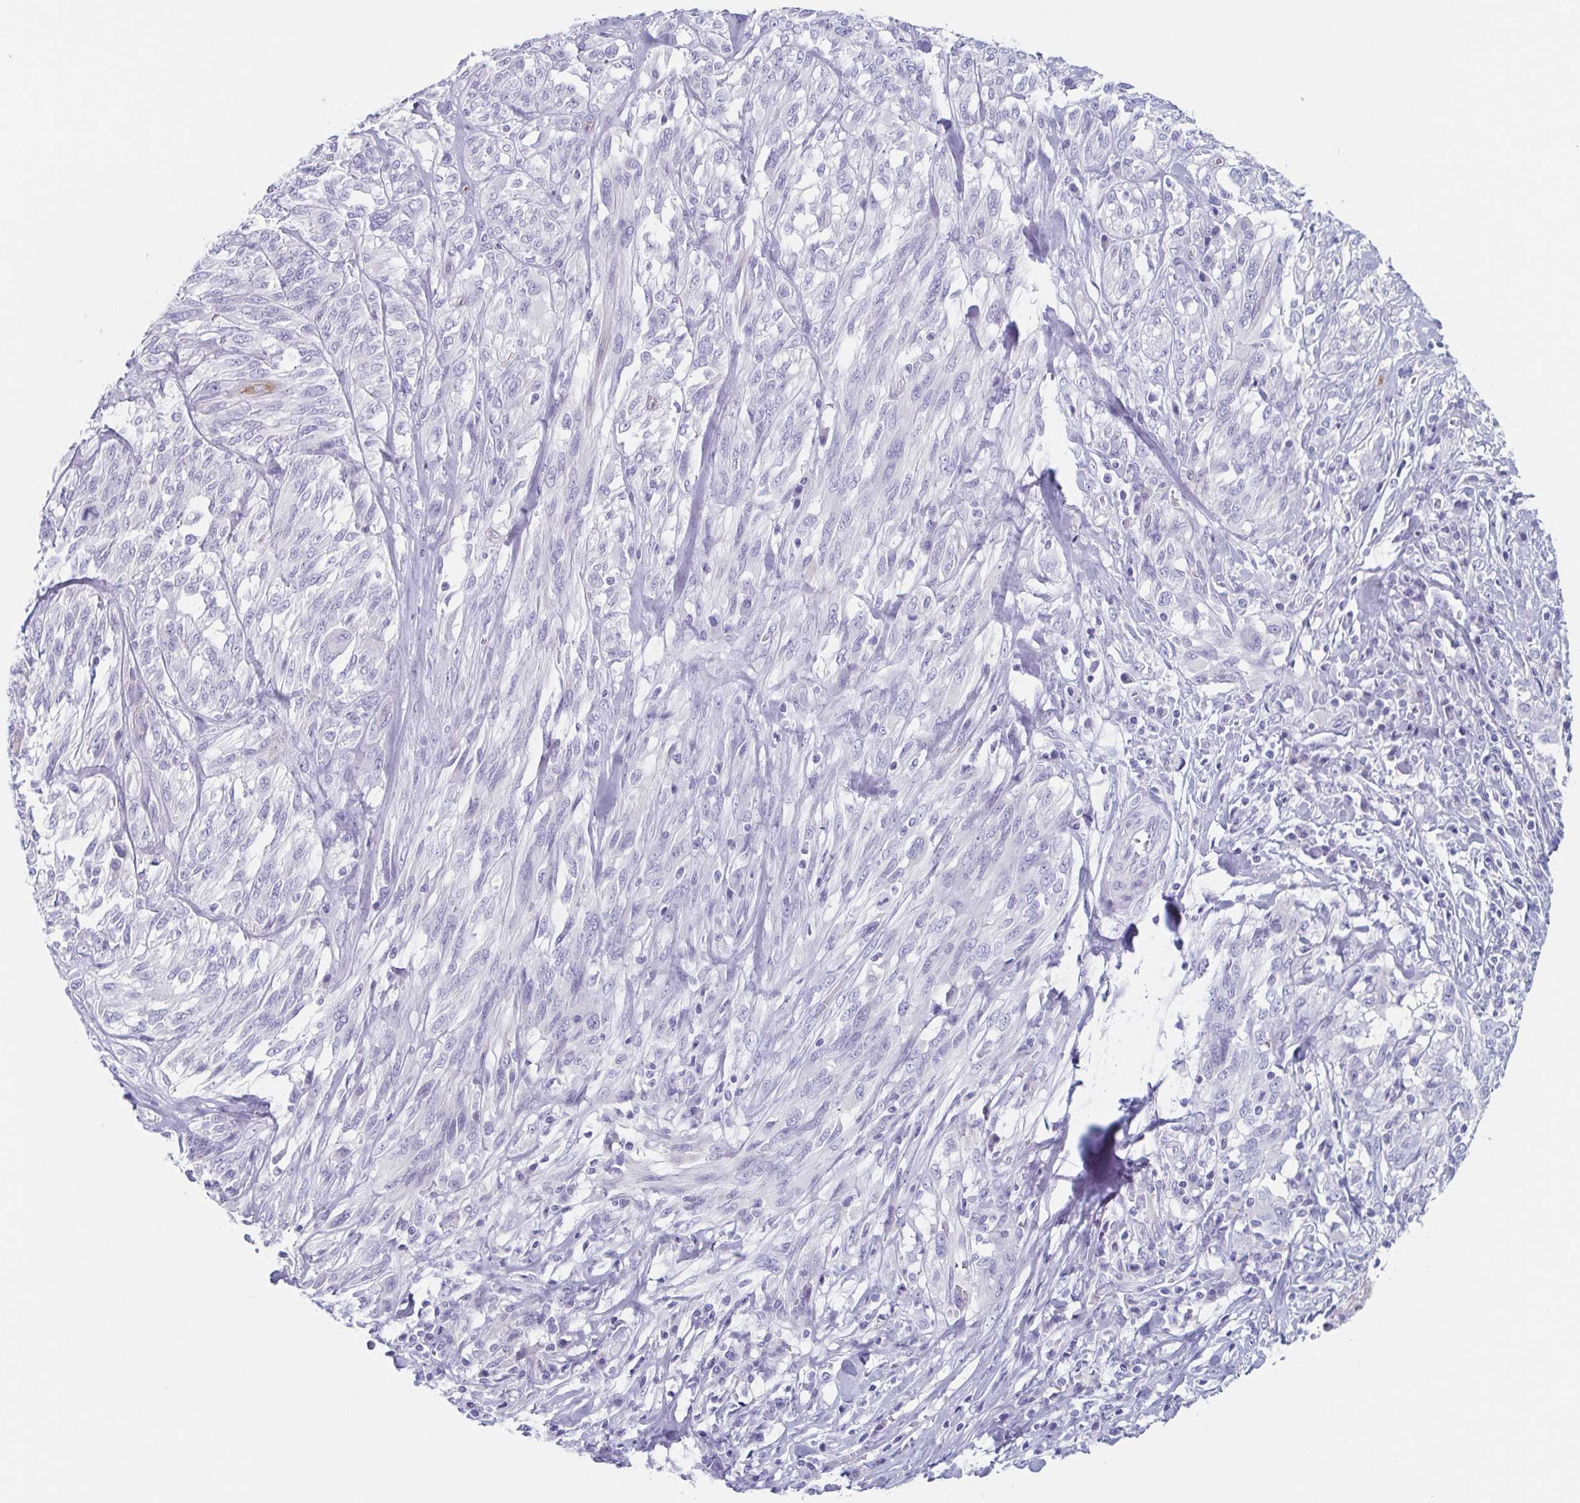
{"staining": {"intensity": "negative", "quantity": "none", "location": "none"}, "tissue": "melanoma", "cell_type": "Tumor cells", "image_type": "cancer", "snomed": [{"axis": "morphology", "description": "Malignant melanoma, NOS"}, {"axis": "topography", "description": "Skin"}], "caption": "Malignant melanoma stained for a protein using immunohistochemistry exhibits no staining tumor cells.", "gene": "LYRM2", "patient": {"sex": "female", "age": 91}}